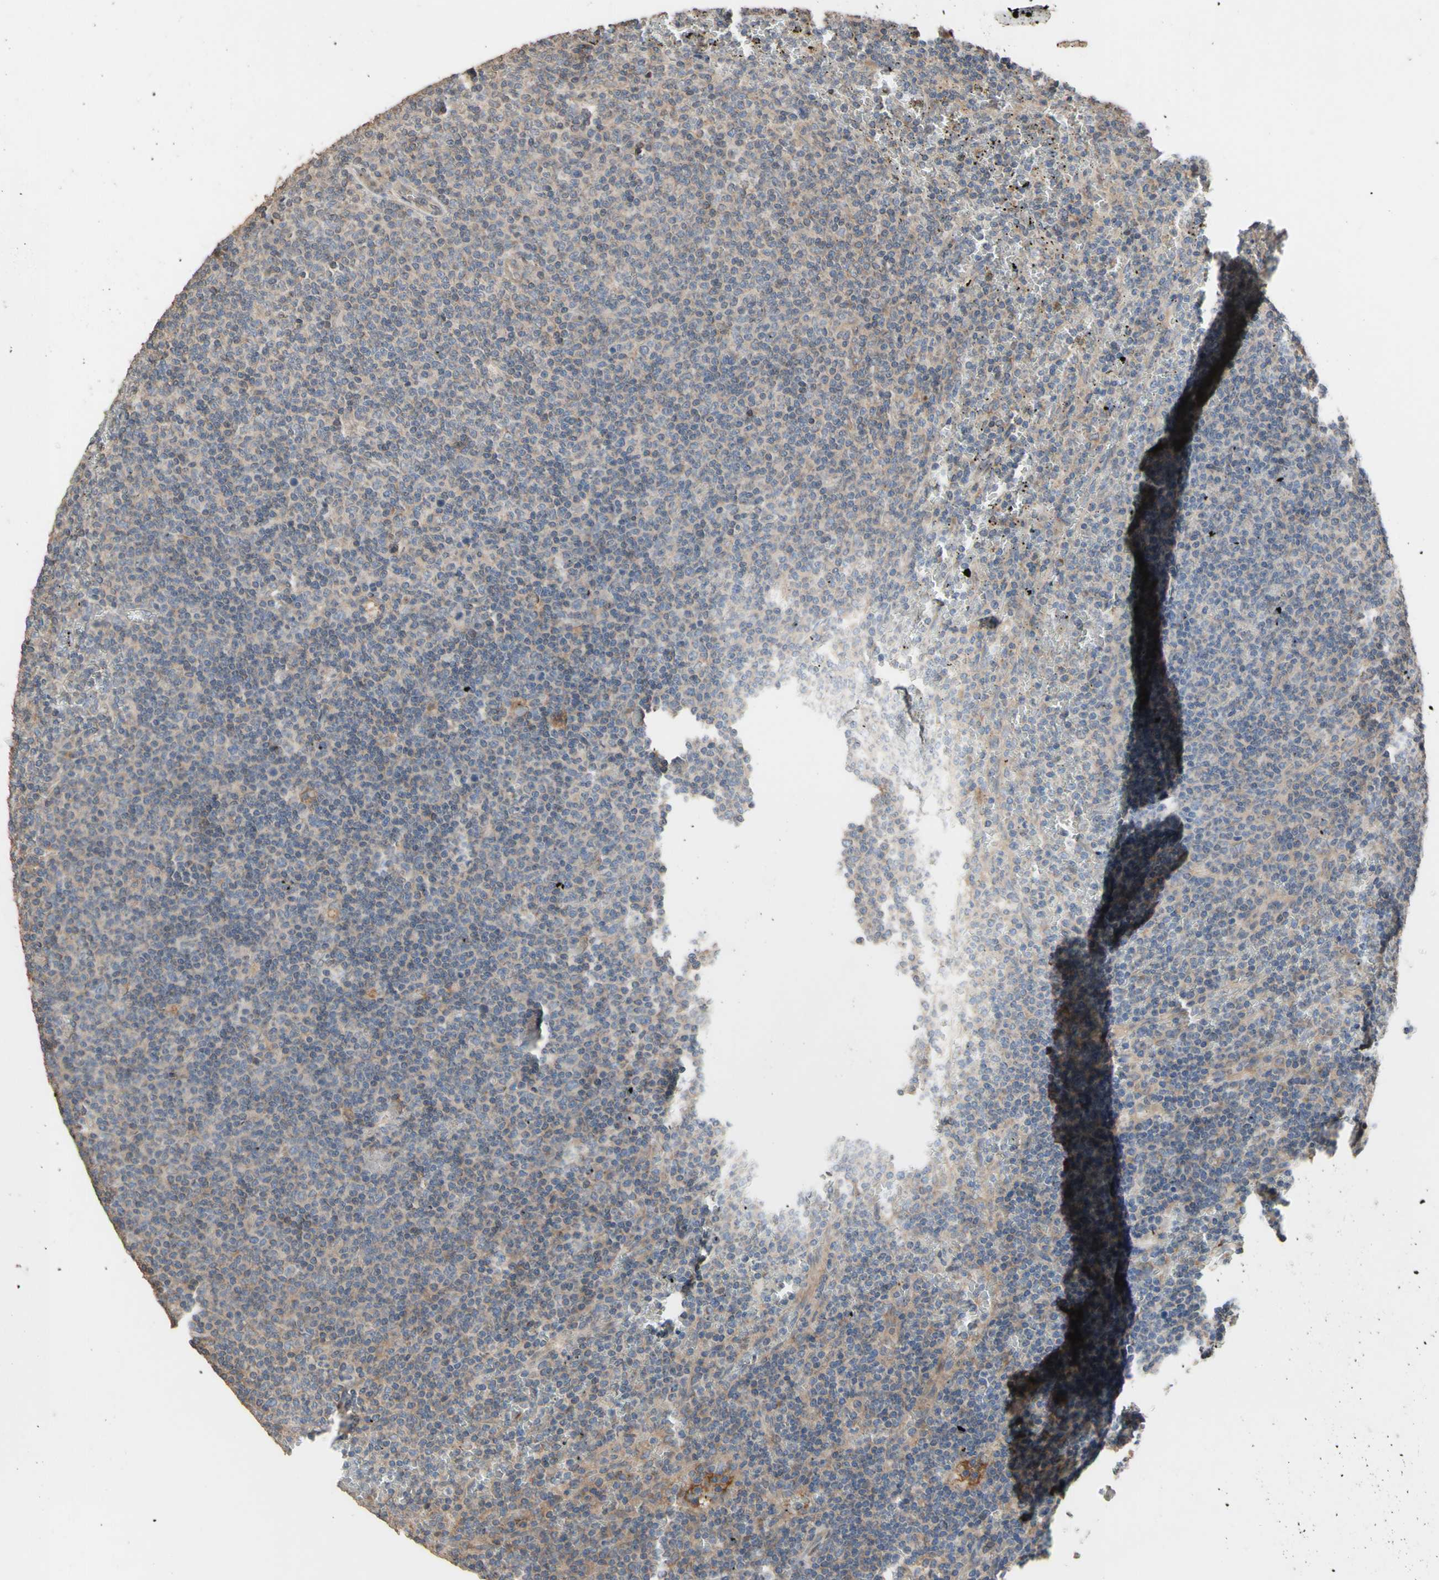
{"staining": {"intensity": "weak", "quantity": "<25%", "location": "cytoplasmic/membranous"}, "tissue": "lymphoma", "cell_type": "Tumor cells", "image_type": "cancer", "snomed": [{"axis": "morphology", "description": "Malignant lymphoma, non-Hodgkin's type, Low grade"}, {"axis": "topography", "description": "Spleen"}], "caption": "Histopathology image shows no significant protein expression in tumor cells of malignant lymphoma, non-Hodgkin's type (low-grade).", "gene": "NECTIN3", "patient": {"sex": "female", "age": 50}}